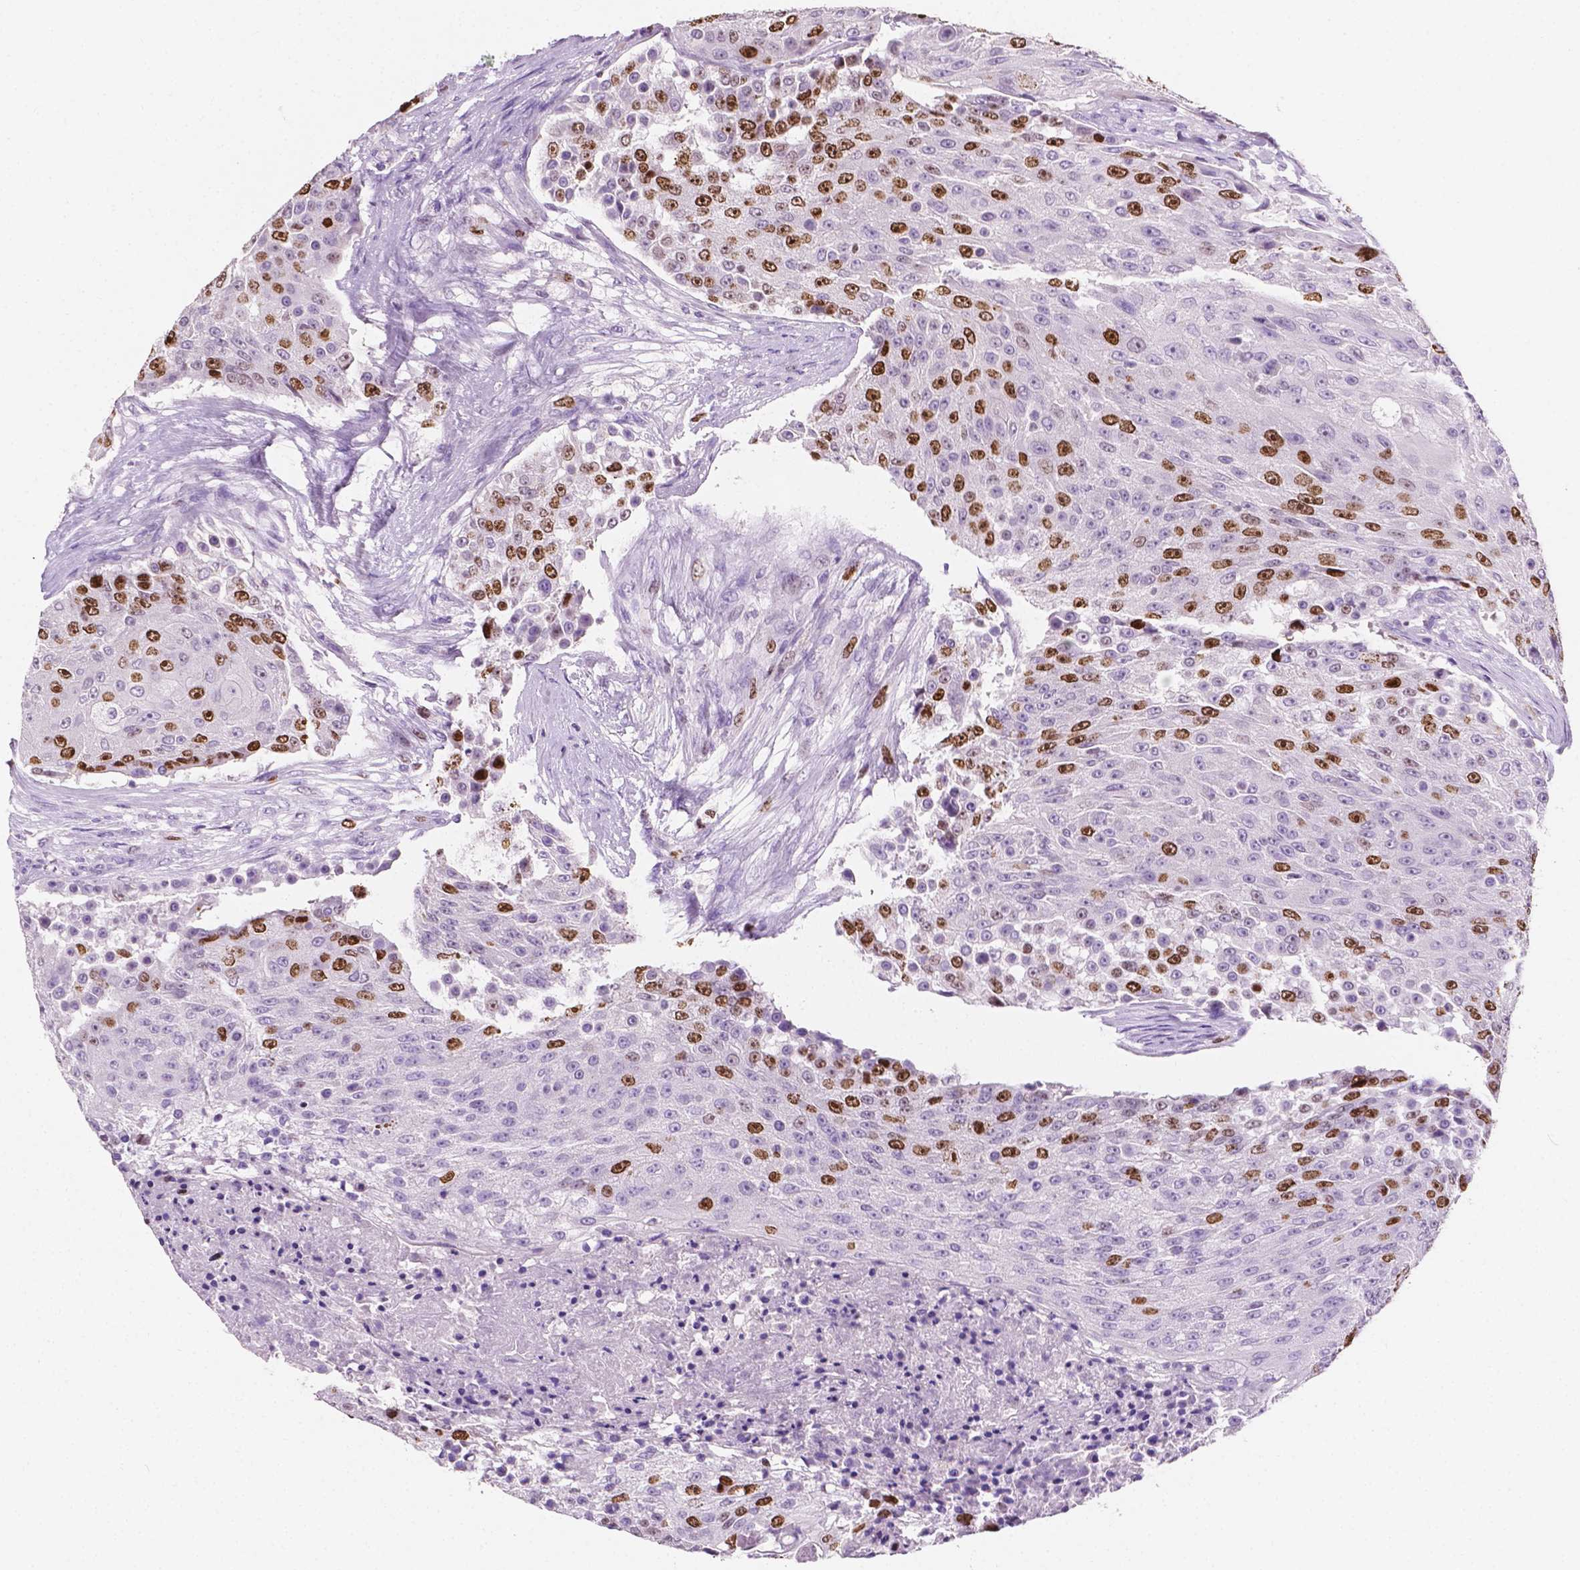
{"staining": {"intensity": "moderate", "quantity": "25%-75%", "location": "nuclear"}, "tissue": "urothelial cancer", "cell_type": "Tumor cells", "image_type": "cancer", "snomed": [{"axis": "morphology", "description": "Urothelial carcinoma, High grade"}, {"axis": "topography", "description": "Urinary bladder"}], "caption": "A brown stain labels moderate nuclear expression of a protein in high-grade urothelial carcinoma tumor cells.", "gene": "SIAH2", "patient": {"sex": "female", "age": 63}}